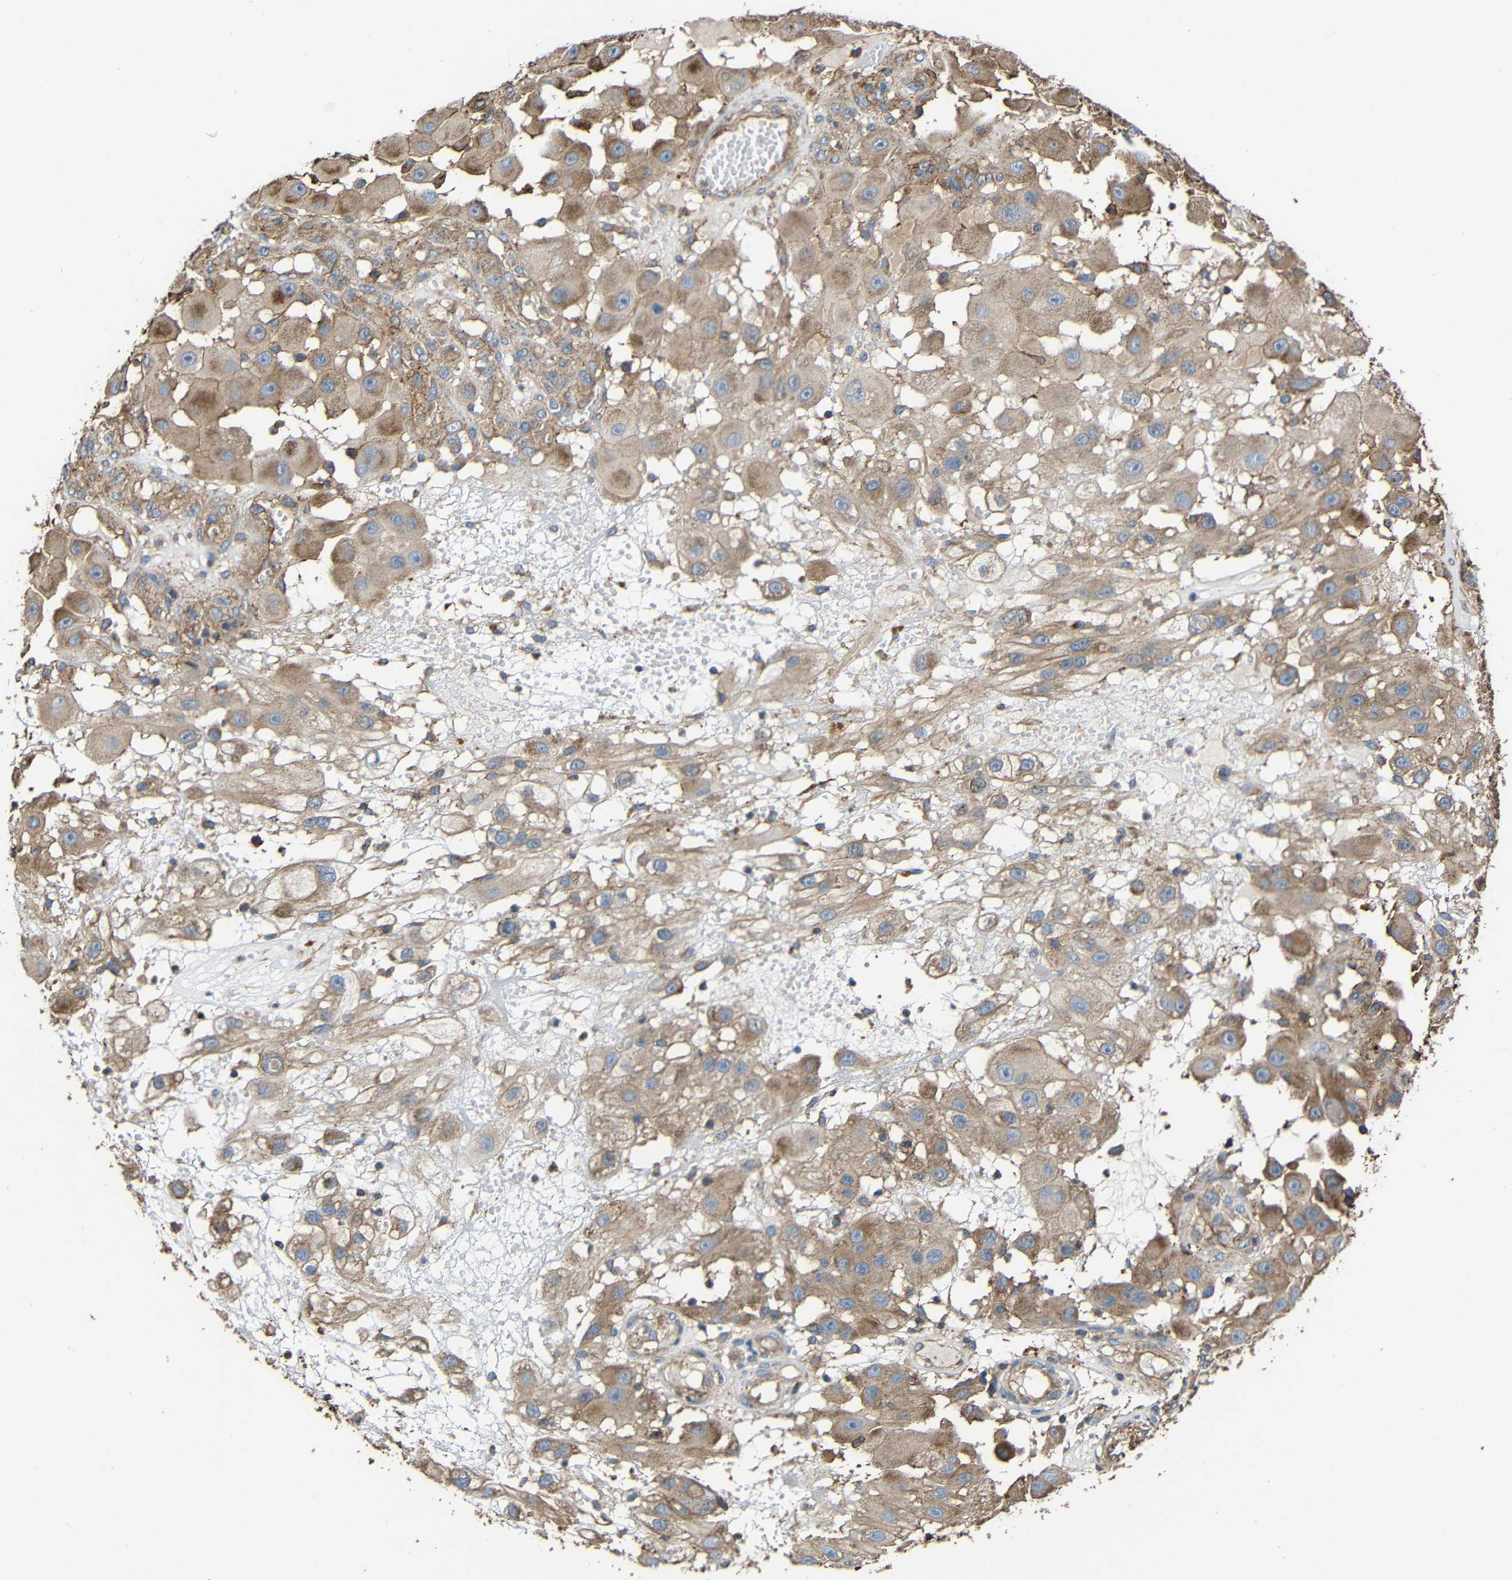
{"staining": {"intensity": "weak", "quantity": ">75%", "location": "cytoplasmic/membranous"}, "tissue": "melanoma", "cell_type": "Tumor cells", "image_type": "cancer", "snomed": [{"axis": "morphology", "description": "Malignant melanoma, NOS"}, {"axis": "topography", "description": "Skin"}], "caption": "Melanoma stained for a protein (brown) shows weak cytoplasmic/membranous positive staining in about >75% of tumor cells.", "gene": "RHOT2", "patient": {"sex": "female", "age": 81}}